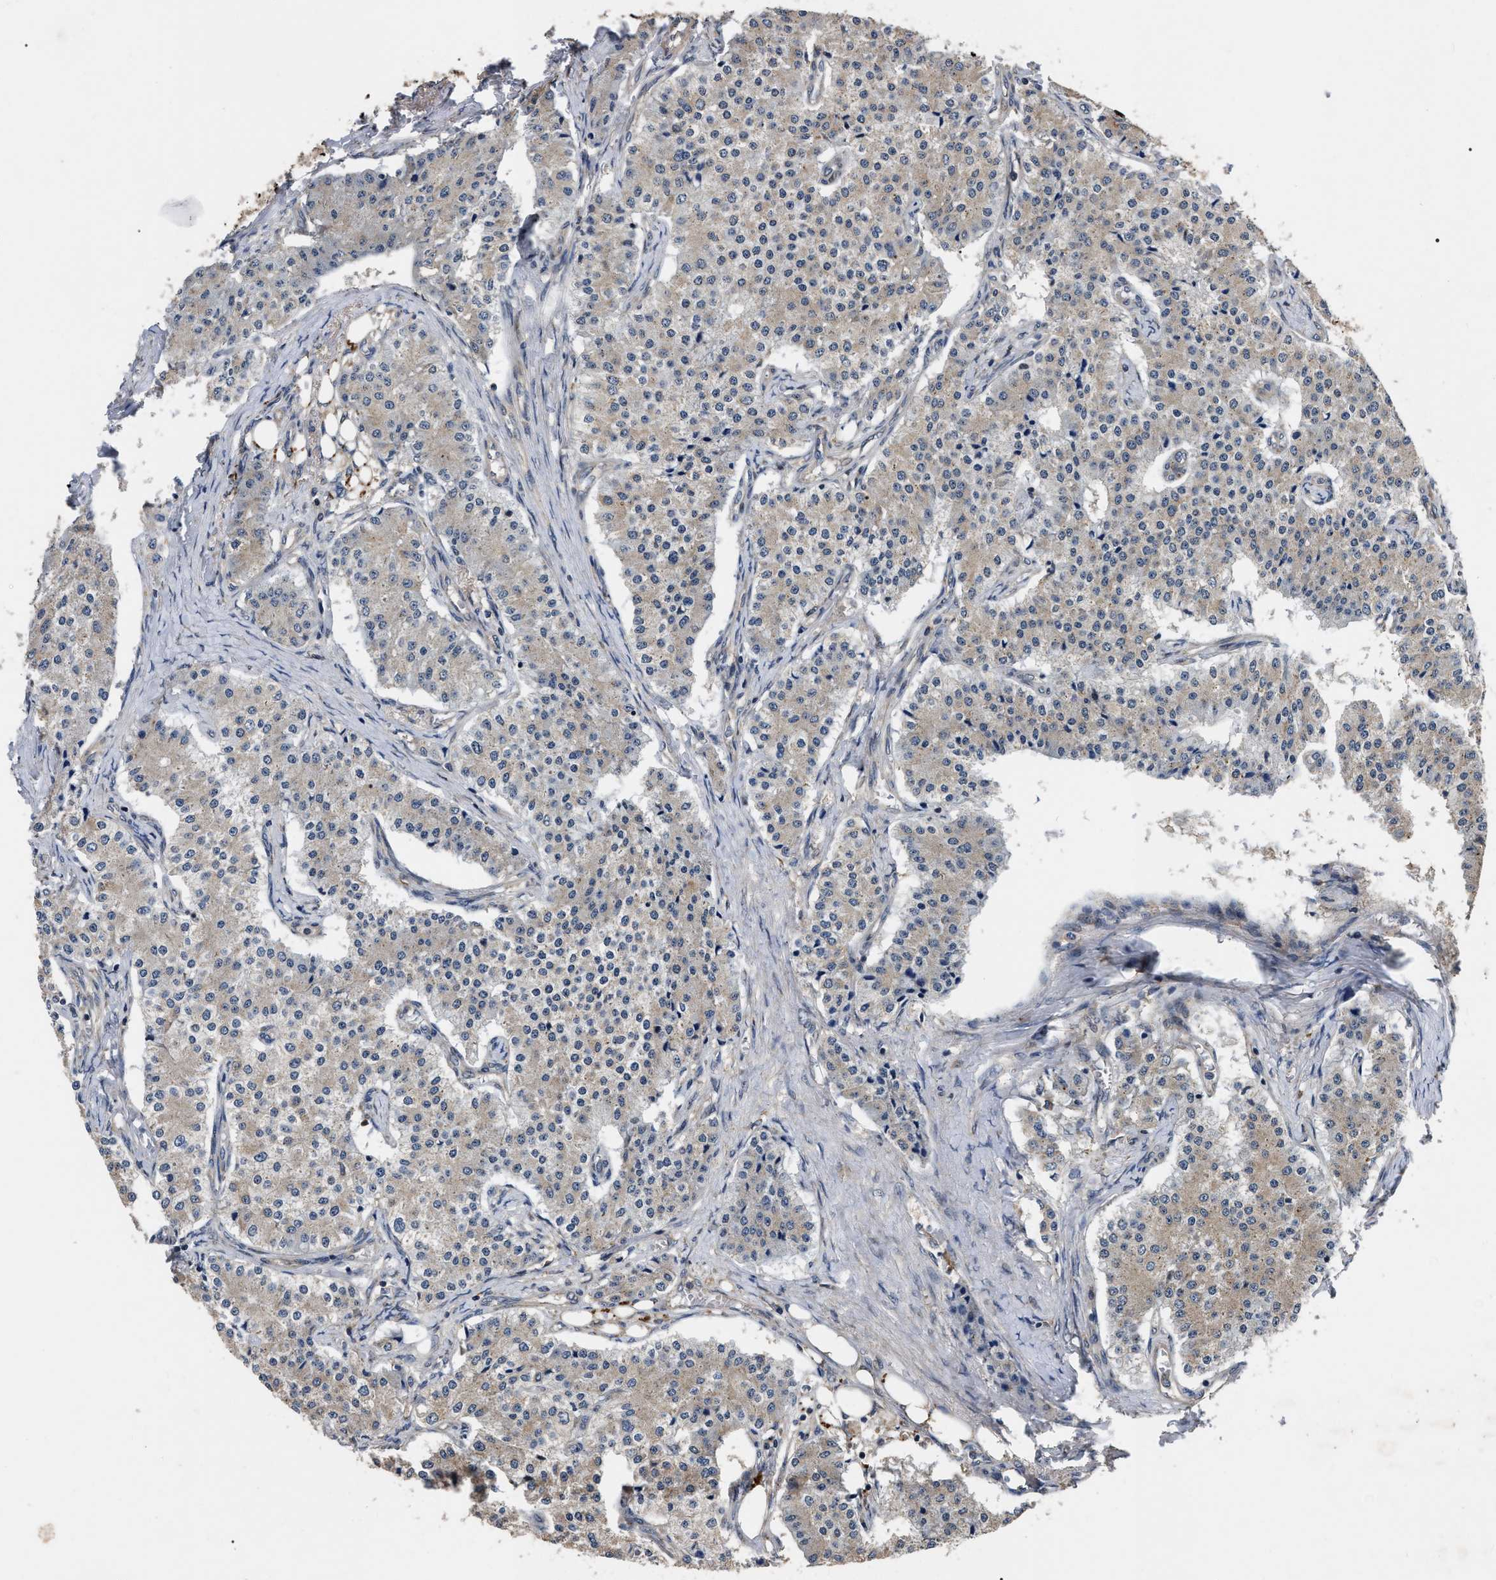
{"staining": {"intensity": "weak", "quantity": "<25%", "location": "cytoplasmic/membranous"}, "tissue": "carcinoid", "cell_type": "Tumor cells", "image_type": "cancer", "snomed": [{"axis": "morphology", "description": "Carcinoid, malignant, NOS"}, {"axis": "topography", "description": "Colon"}], "caption": "This is an immunohistochemistry micrograph of carcinoid (malignant). There is no positivity in tumor cells.", "gene": "PPWD1", "patient": {"sex": "female", "age": 52}}